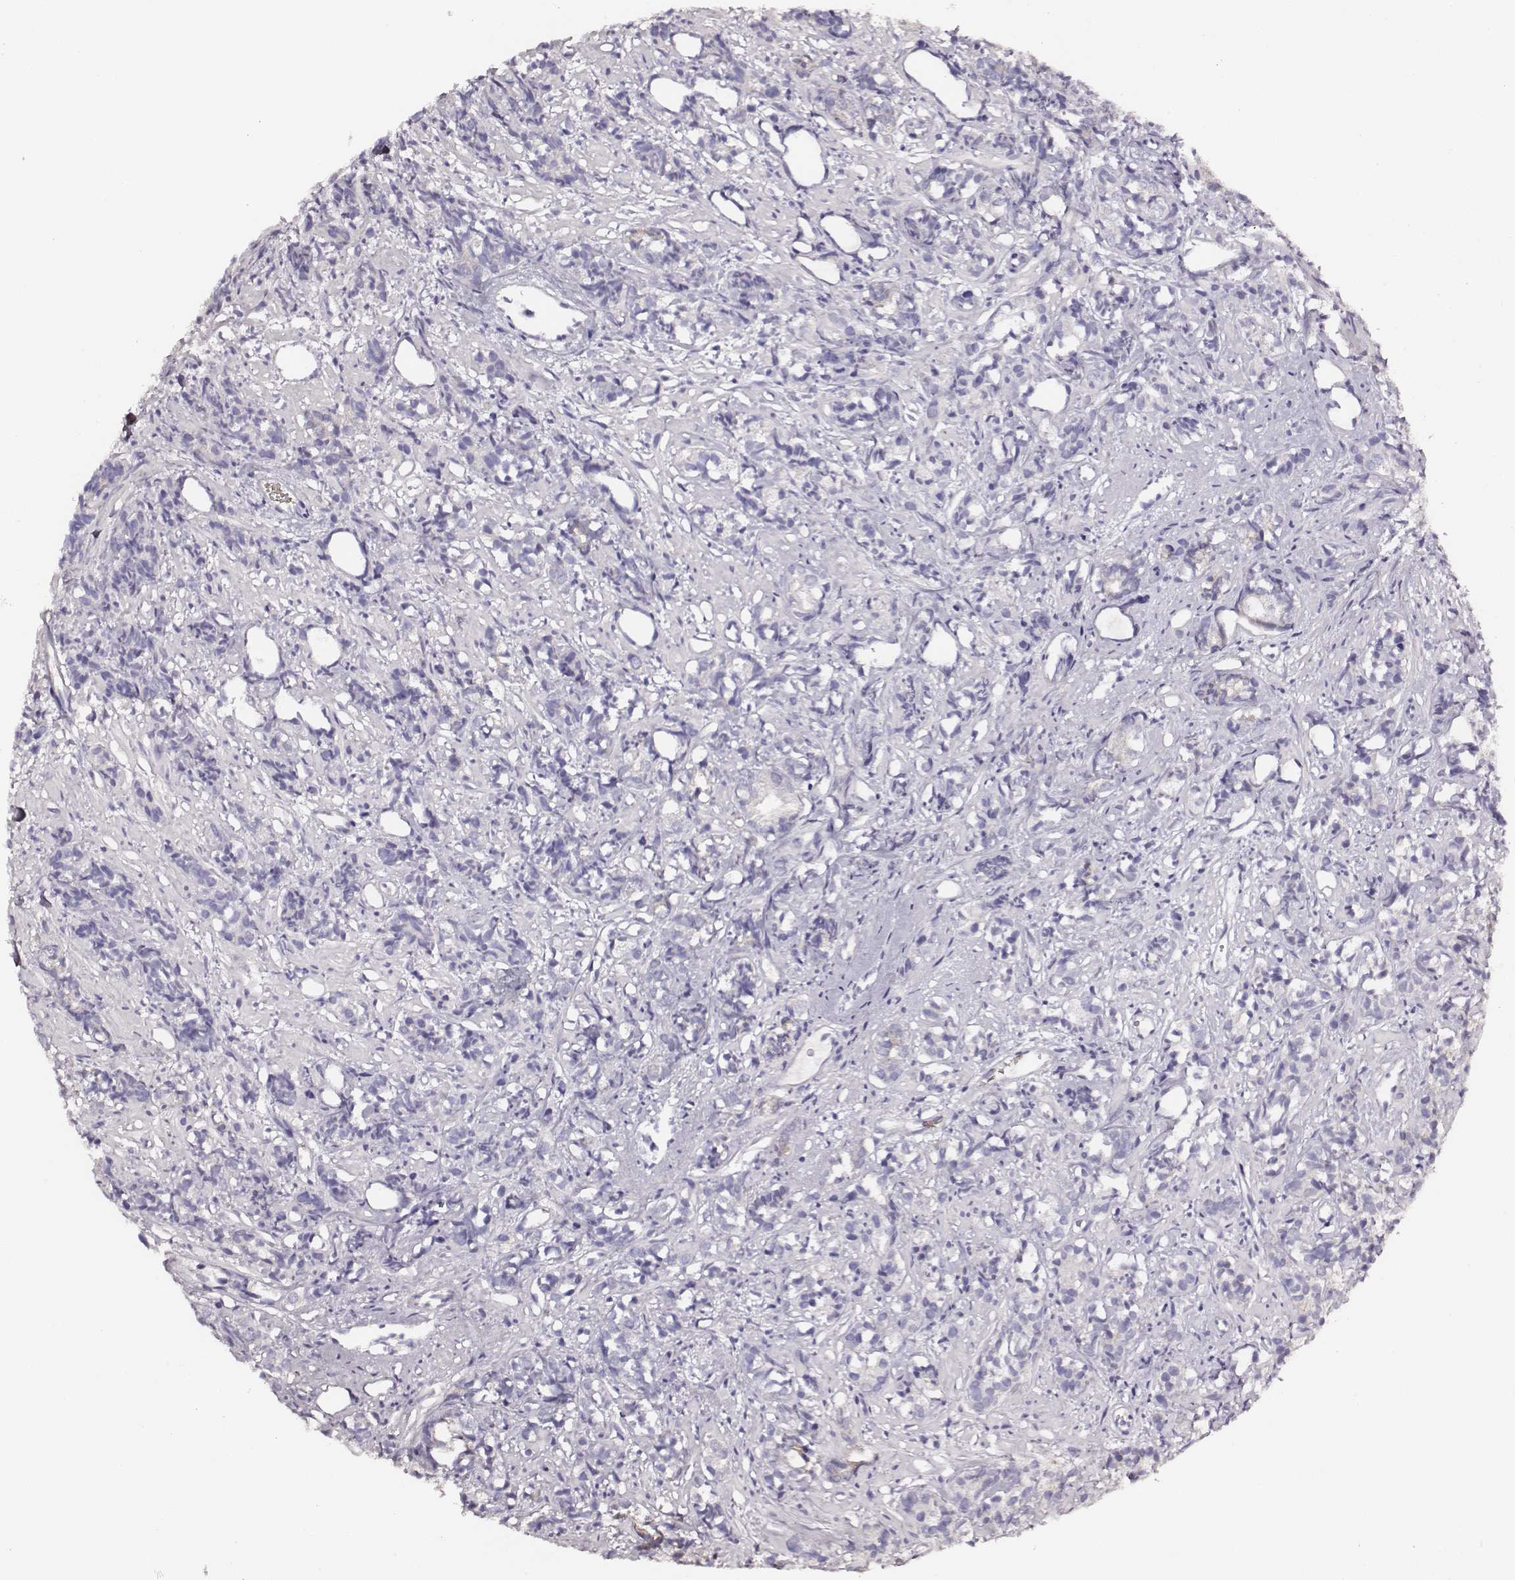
{"staining": {"intensity": "negative", "quantity": "none", "location": "none"}, "tissue": "prostate cancer", "cell_type": "Tumor cells", "image_type": "cancer", "snomed": [{"axis": "morphology", "description": "Adenocarcinoma, High grade"}, {"axis": "topography", "description": "Prostate"}], "caption": "Protein analysis of prostate cancer displays no significant positivity in tumor cells.", "gene": "AADAT", "patient": {"sex": "male", "age": 84}}